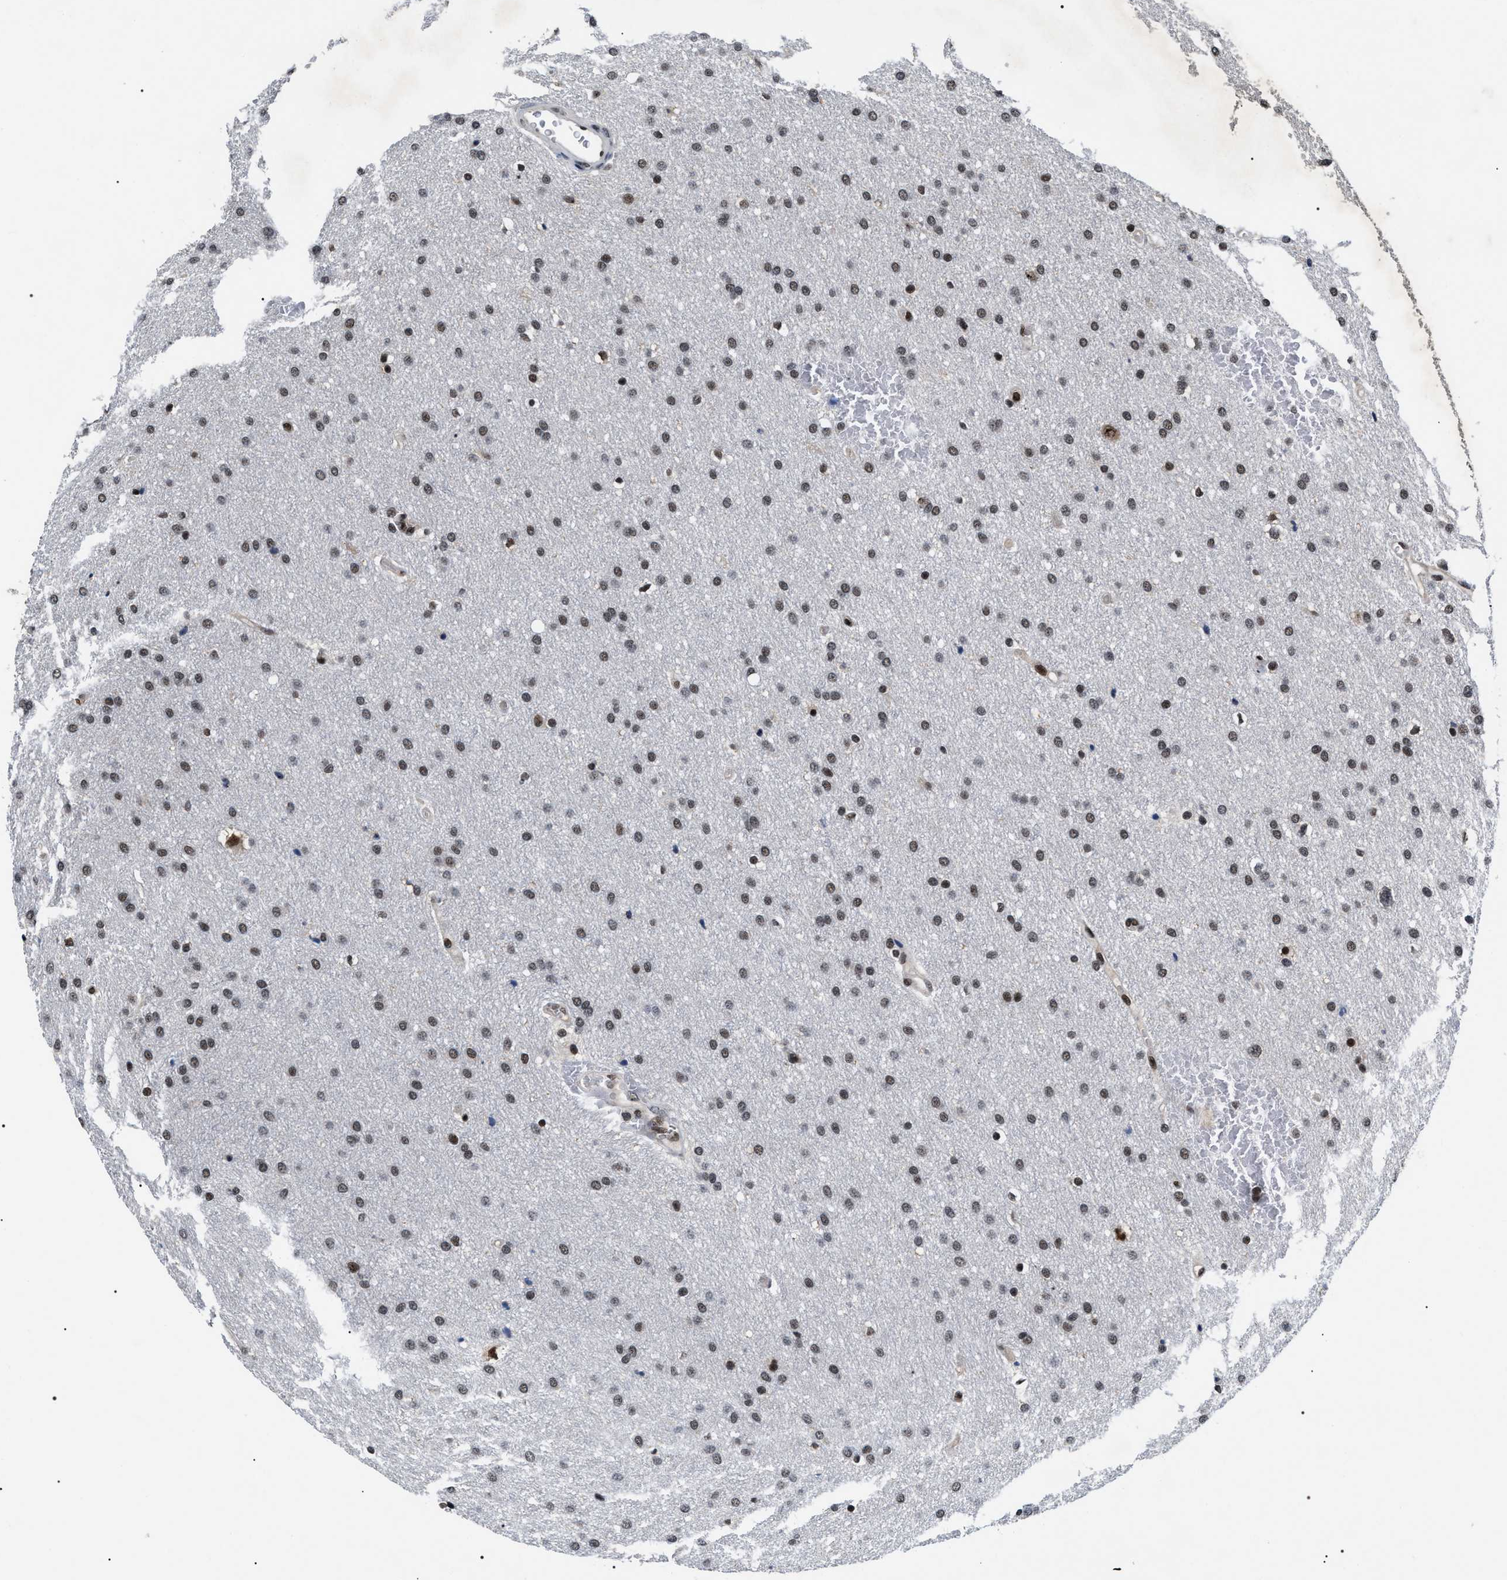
{"staining": {"intensity": "weak", "quantity": ">75%", "location": "nuclear"}, "tissue": "glioma", "cell_type": "Tumor cells", "image_type": "cancer", "snomed": [{"axis": "morphology", "description": "Glioma, malignant, Low grade"}, {"axis": "topography", "description": "Brain"}], "caption": "Immunohistochemical staining of human malignant low-grade glioma demonstrates weak nuclear protein expression in approximately >75% of tumor cells.", "gene": "RRP1B", "patient": {"sex": "female", "age": 37}}